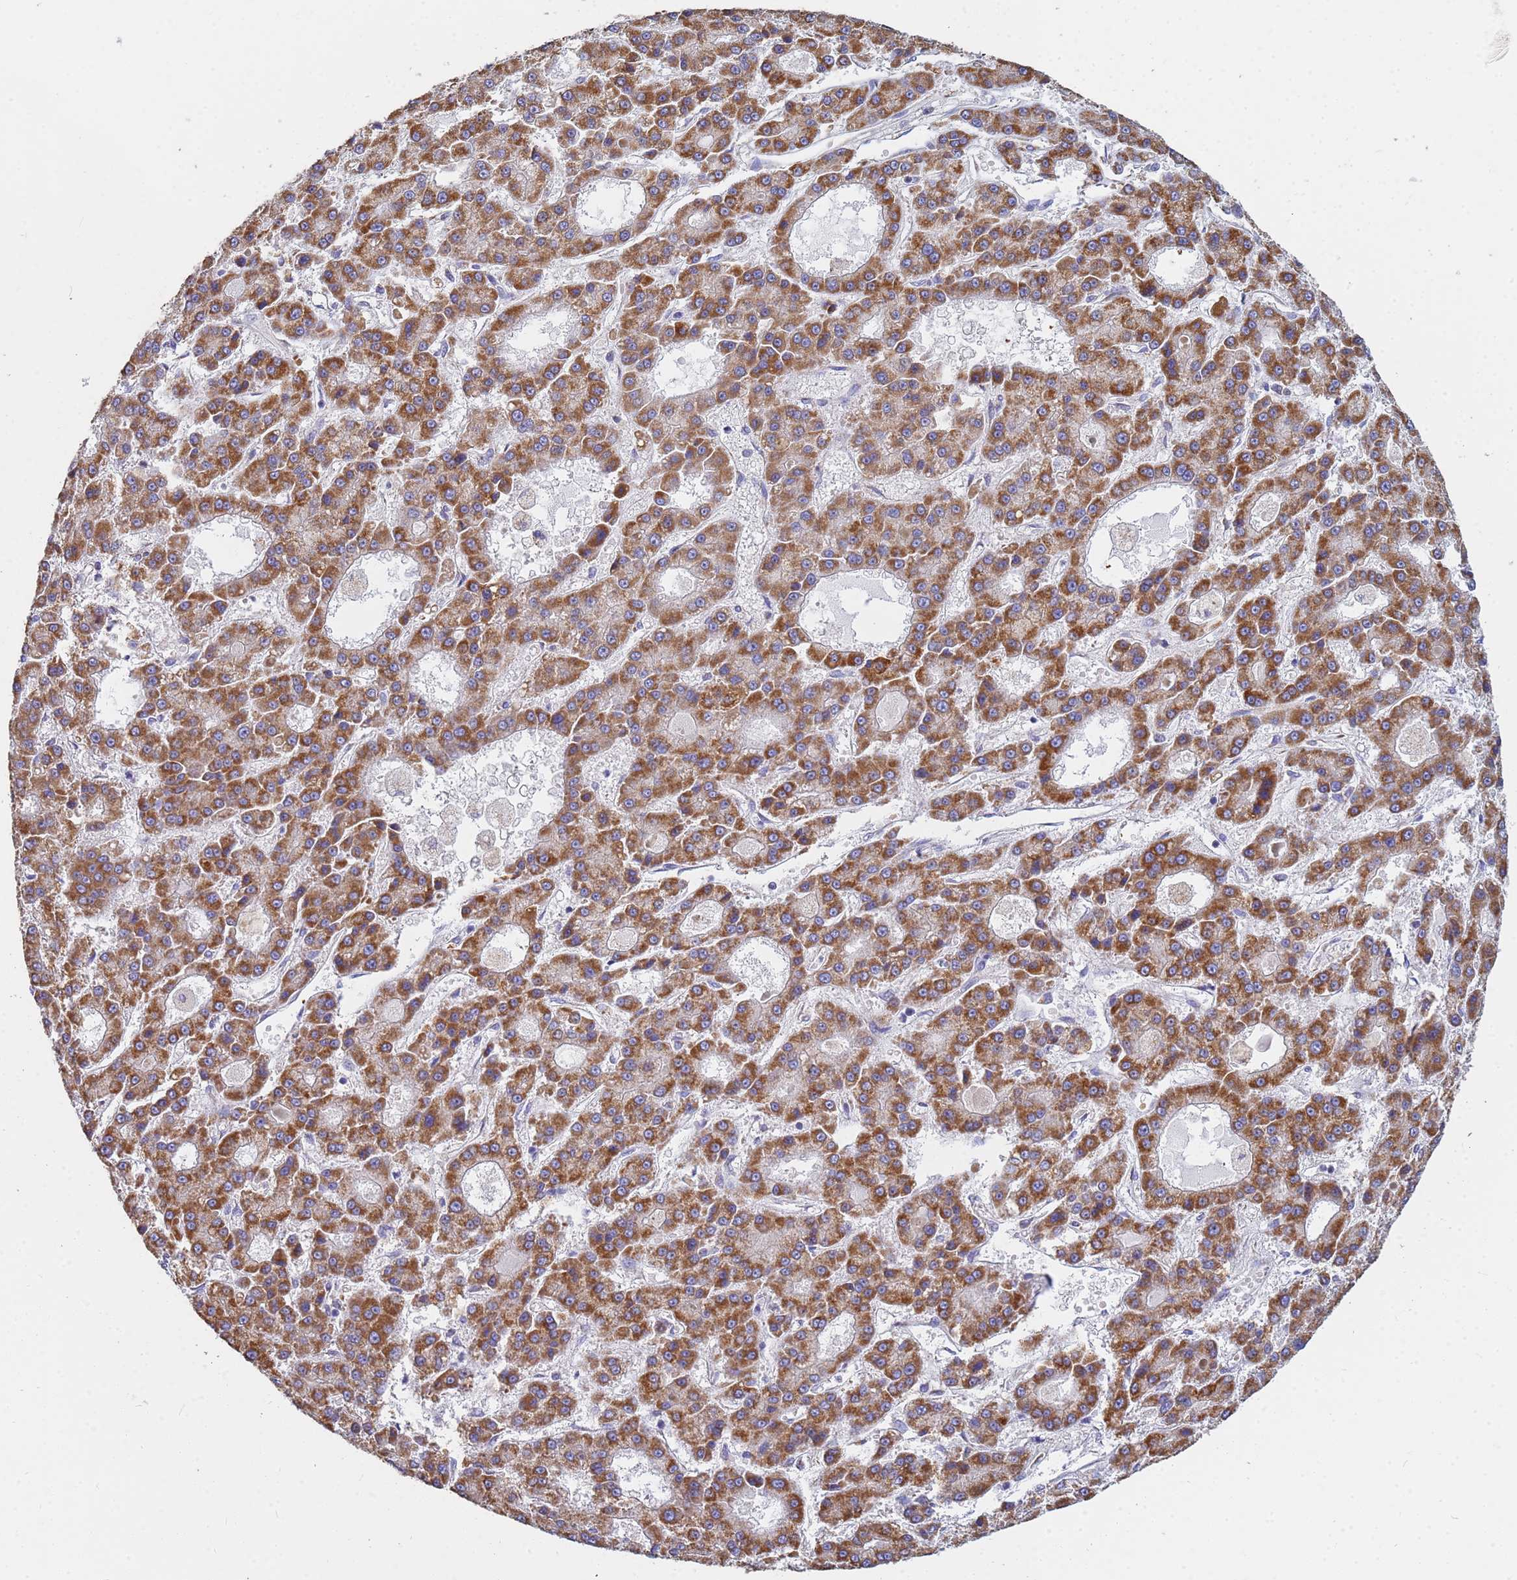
{"staining": {"intensity": "strong", "quantity": ">75%", "location": "cytoplasmic/membranous"}, "tissue": "liver cancer", "cell_type": "Tumor cells", "image_type": "cancer", "snomed": [{"axis": "morphology", "description": "Carcinoma, Hepatocellular, NOS"}, {"axis": "topography", "description": "Liver"}], "caption": "IHC staining of liver cancer (hepatocellular carcinoma), which displays high levels of strong cytoplasmic/membranous positivity in approximately >75% of tumor cells indicating strong cytoplasmic/membranous protein expression. The staining was performed using DAB (brown) for protein detection and nuclei were counterstained in hematoxylin (blue).", "gene": "UQCRH", "patient": {"sex": "male", "age": 70}}